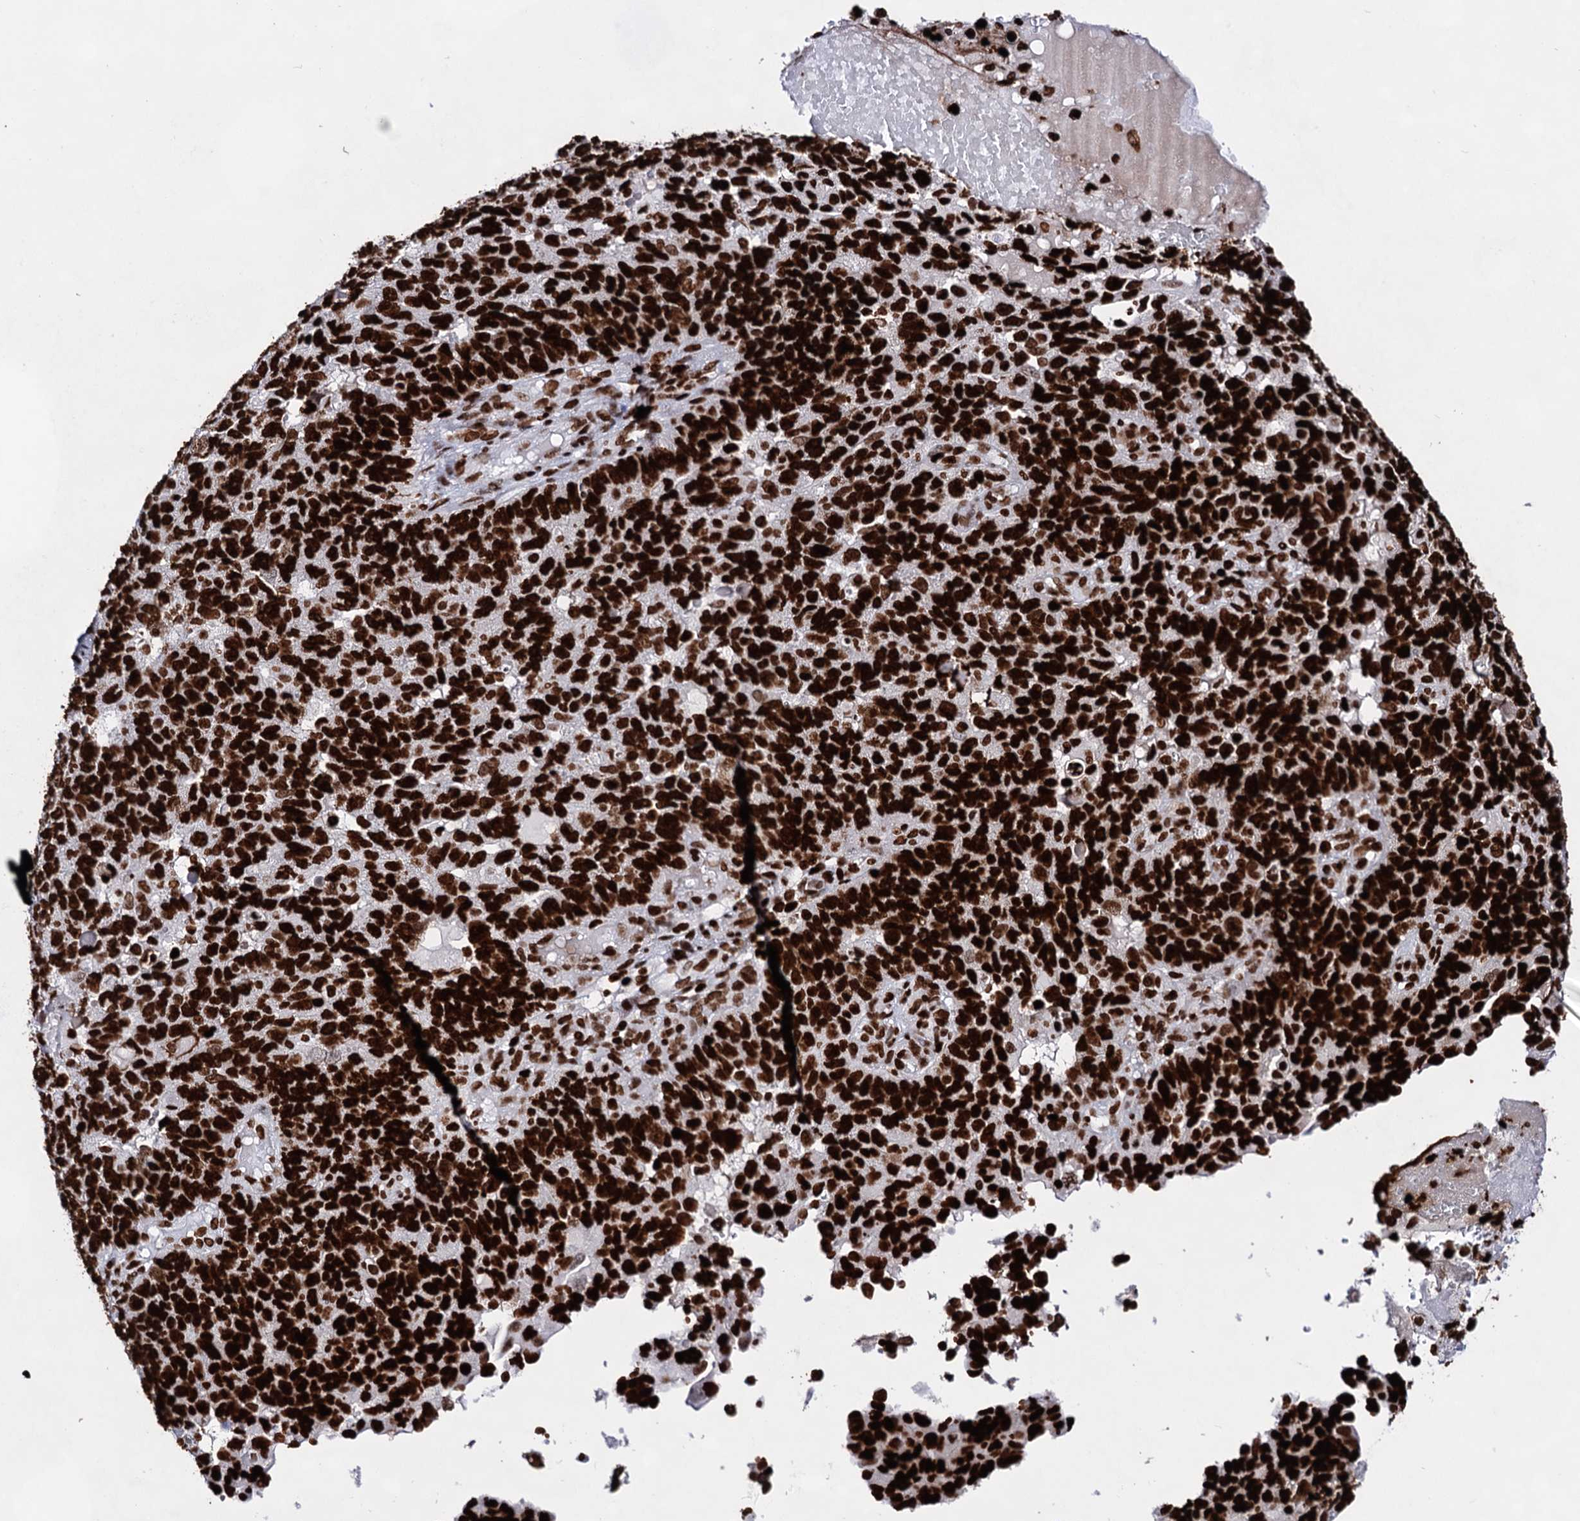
{"staining": {"intensity": "strong", "quantity": ">75%", "location": "nuclear"}, "tissue": "endometrial cancer", "cell_type": "Tumor cells", "image_type": "cancer", "snomed": [{"axis": "morphology", "description": "Adenocarcinoma, NOS"}, {"axis": "topography", "description": "Endometrium"}], "caption": "Endometrial adenocarcinoma tissue shows strong nuclear staining in approximately >75% of tumor cells", "gene": "HMGB2", "patient": {"sex": "female", "age": 66}}